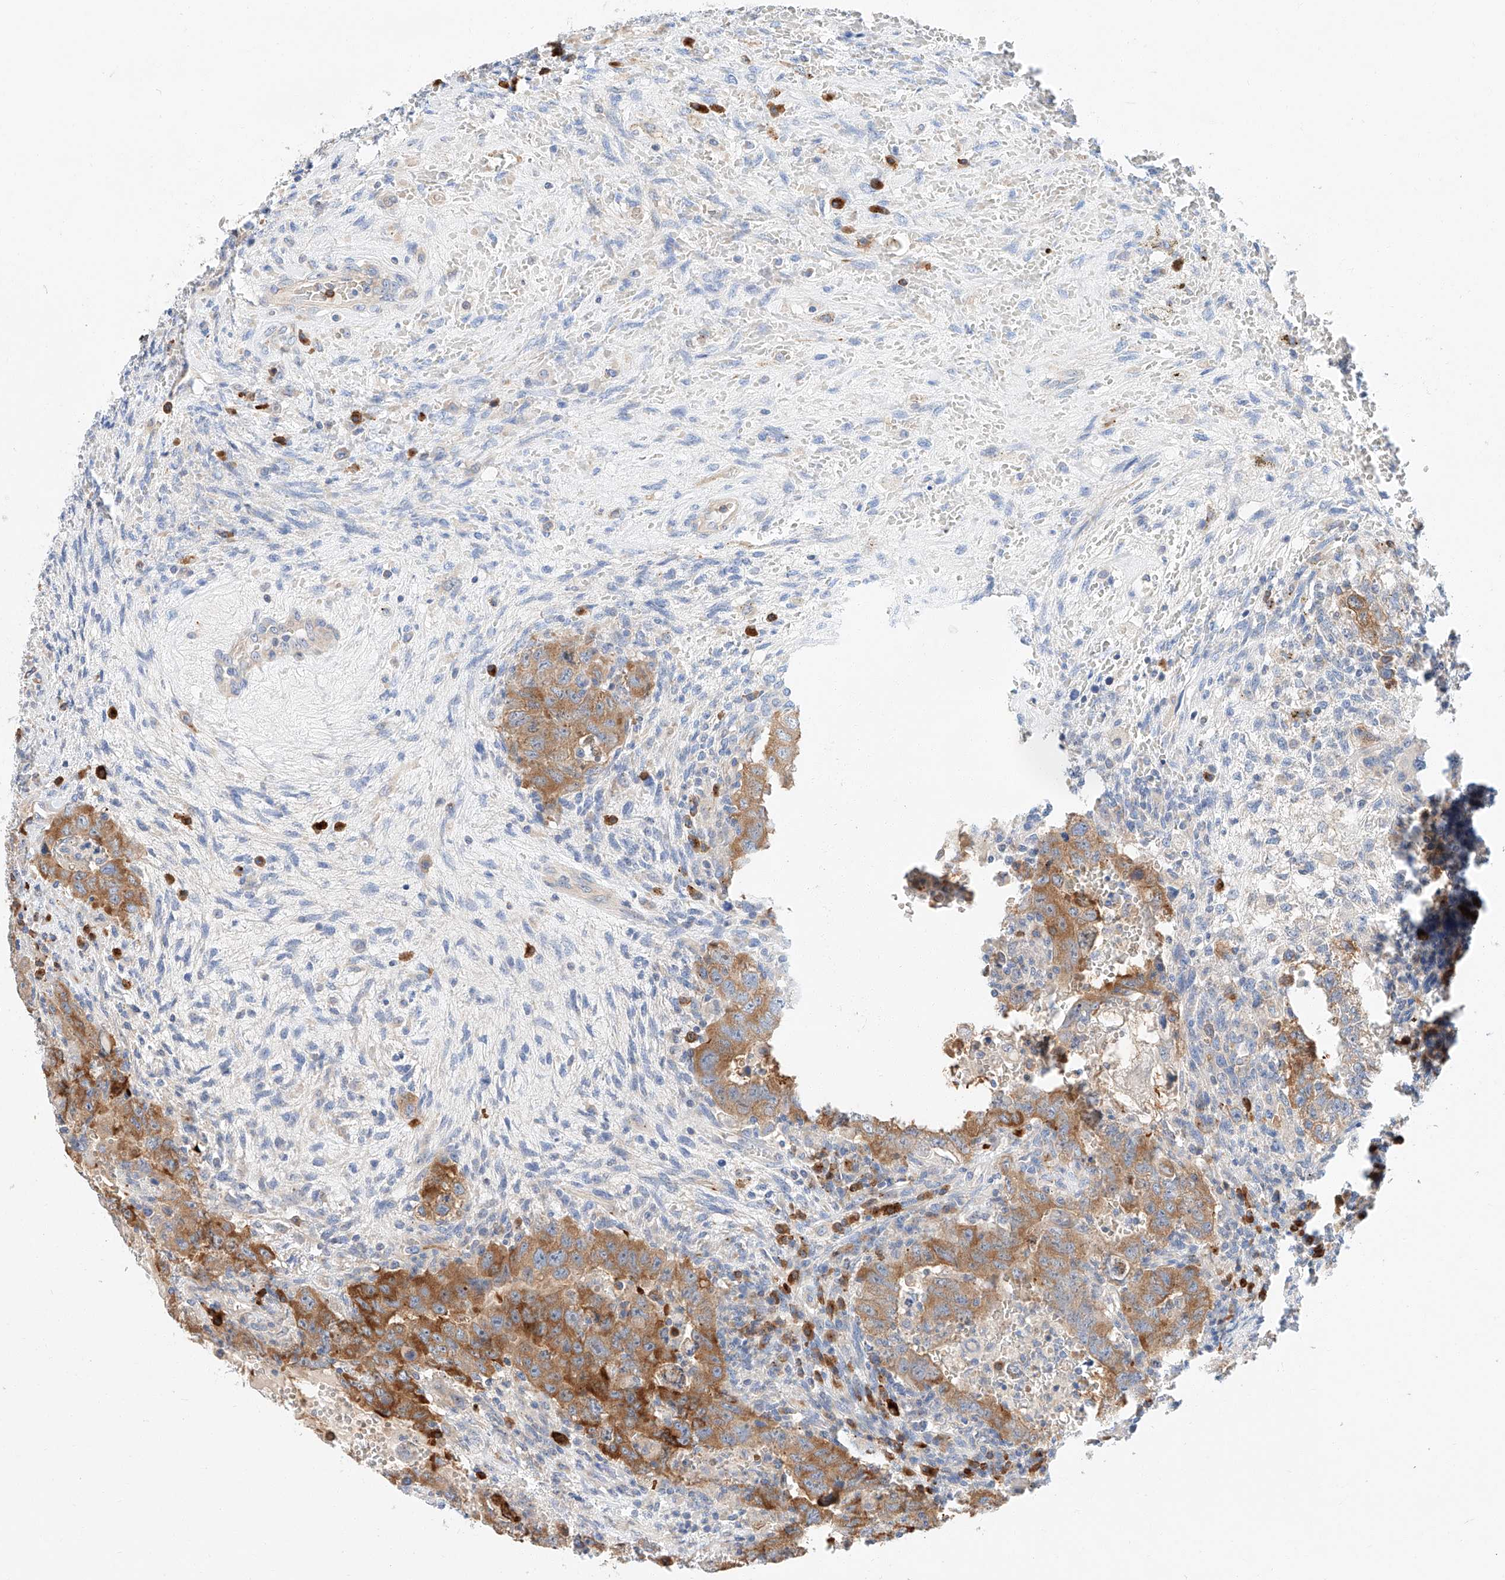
{"staining": {"intensity": "moderate", "quantity": ">75%", "location": "cytoplasmic/membranous"}, "tissue": "testis cancer", "cell_type": "Tumor cells", "image_type": "cancer", "snomed": [{"axis": "morphology", "description": "Carcinoma, Embryonal, NOS"}, {"axis": "topography", "description": "Testis"}], "caption": "Protein expression analysis of human testis cancer reveals moderate cytoplasmic/membranous expression in approximately >75% of tumor cells.", "gene": "GLMN", "patient": {"sex": "male", "age": 26}}